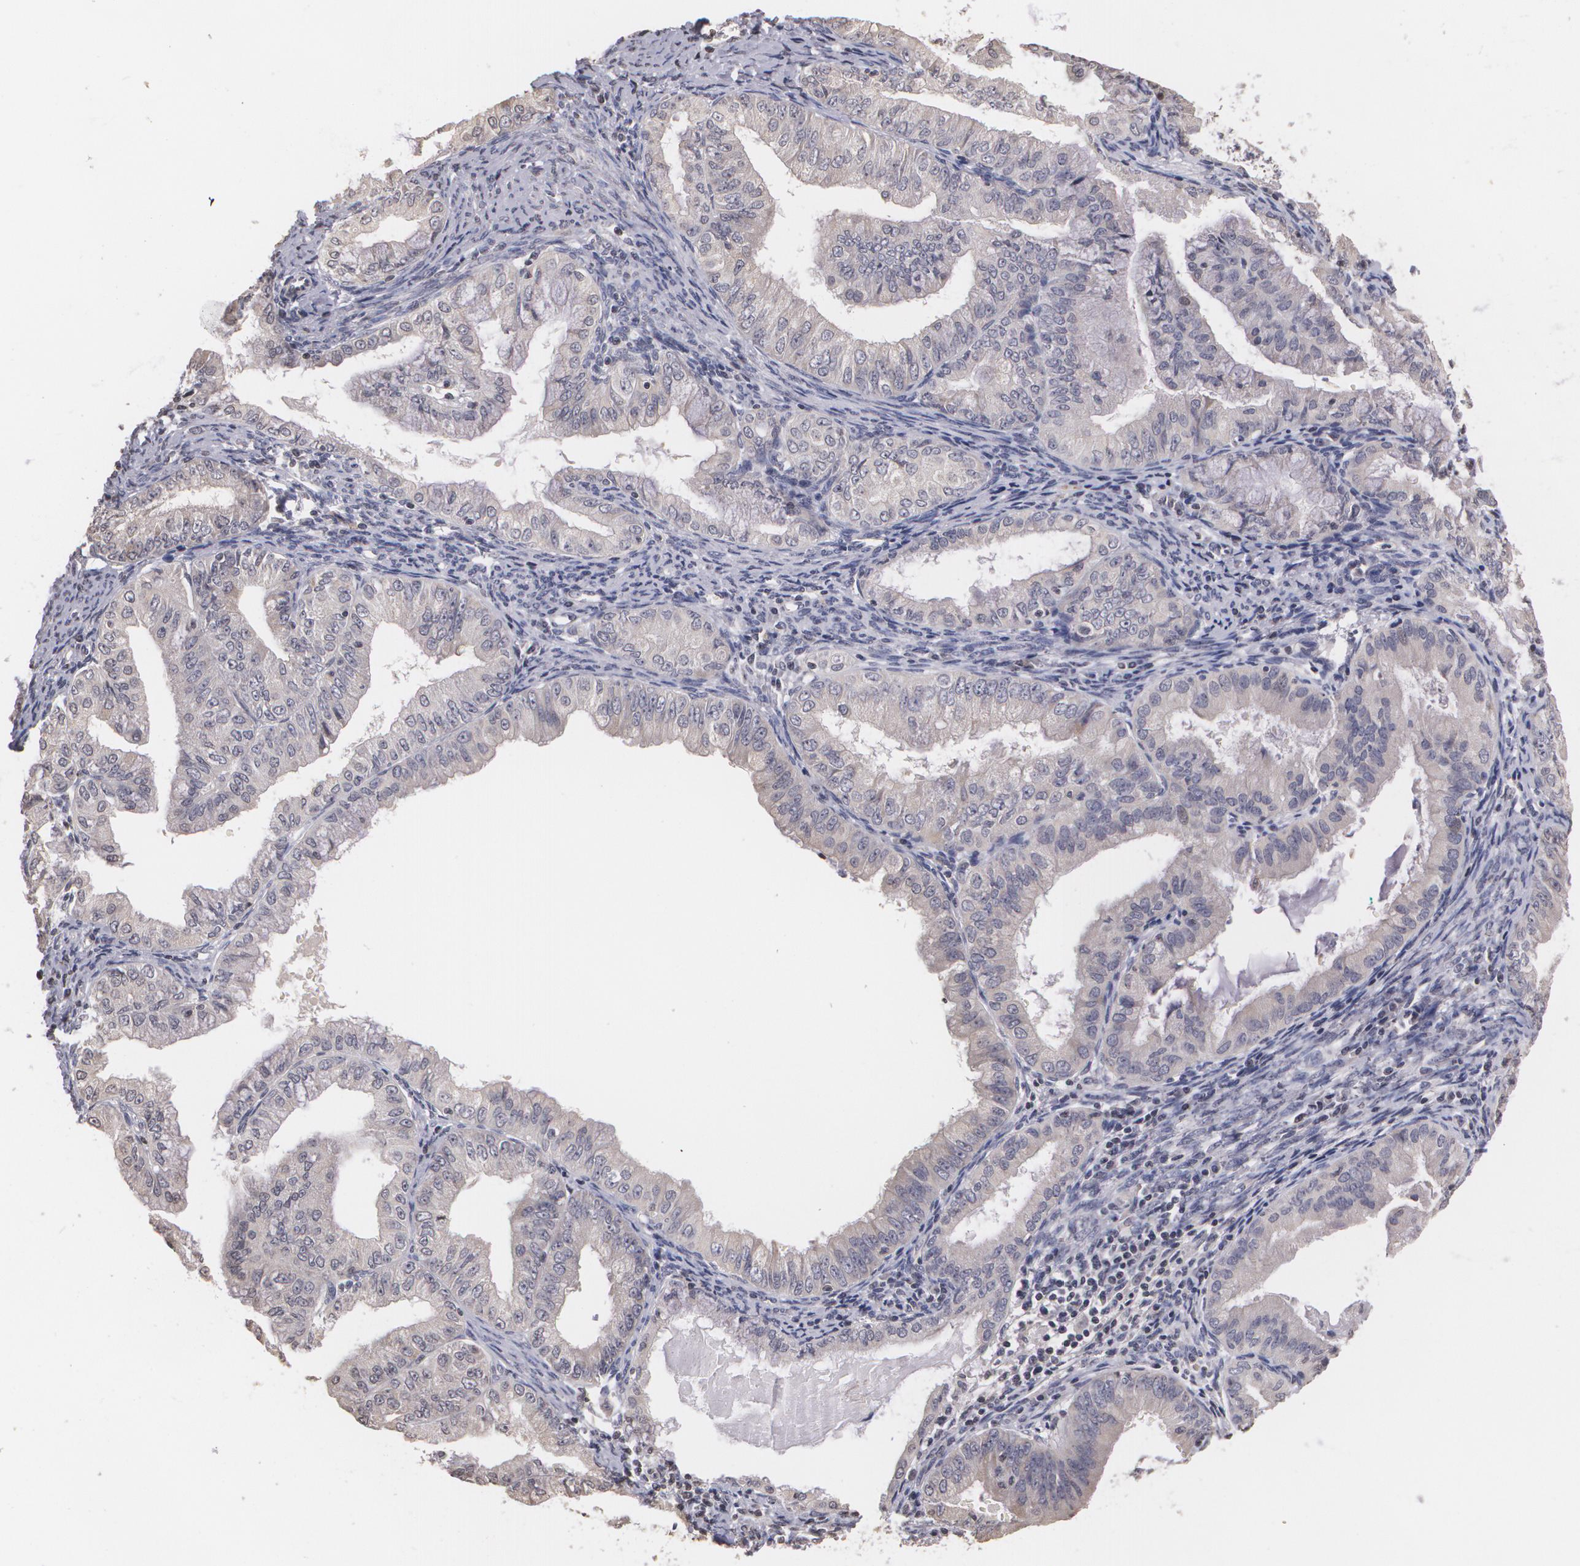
{"staining": {"intensity": "negative", "quantity": "none", "location": "none"}, "tissue": "endometrial cancer", "cell_type": "Tumor cells", "image_type": "cancer", "snomed": [{"axis": "morphology", "description": "Adenocarcinoma, NOS"}, {"axis": "topography", "description": "Endometrium"}], "caption": "There is no significant positivity in tumor cells of adenocarcinoma (endometrial).", "gene": "THRB", "patient": {"sex": "female", "age": 76}}